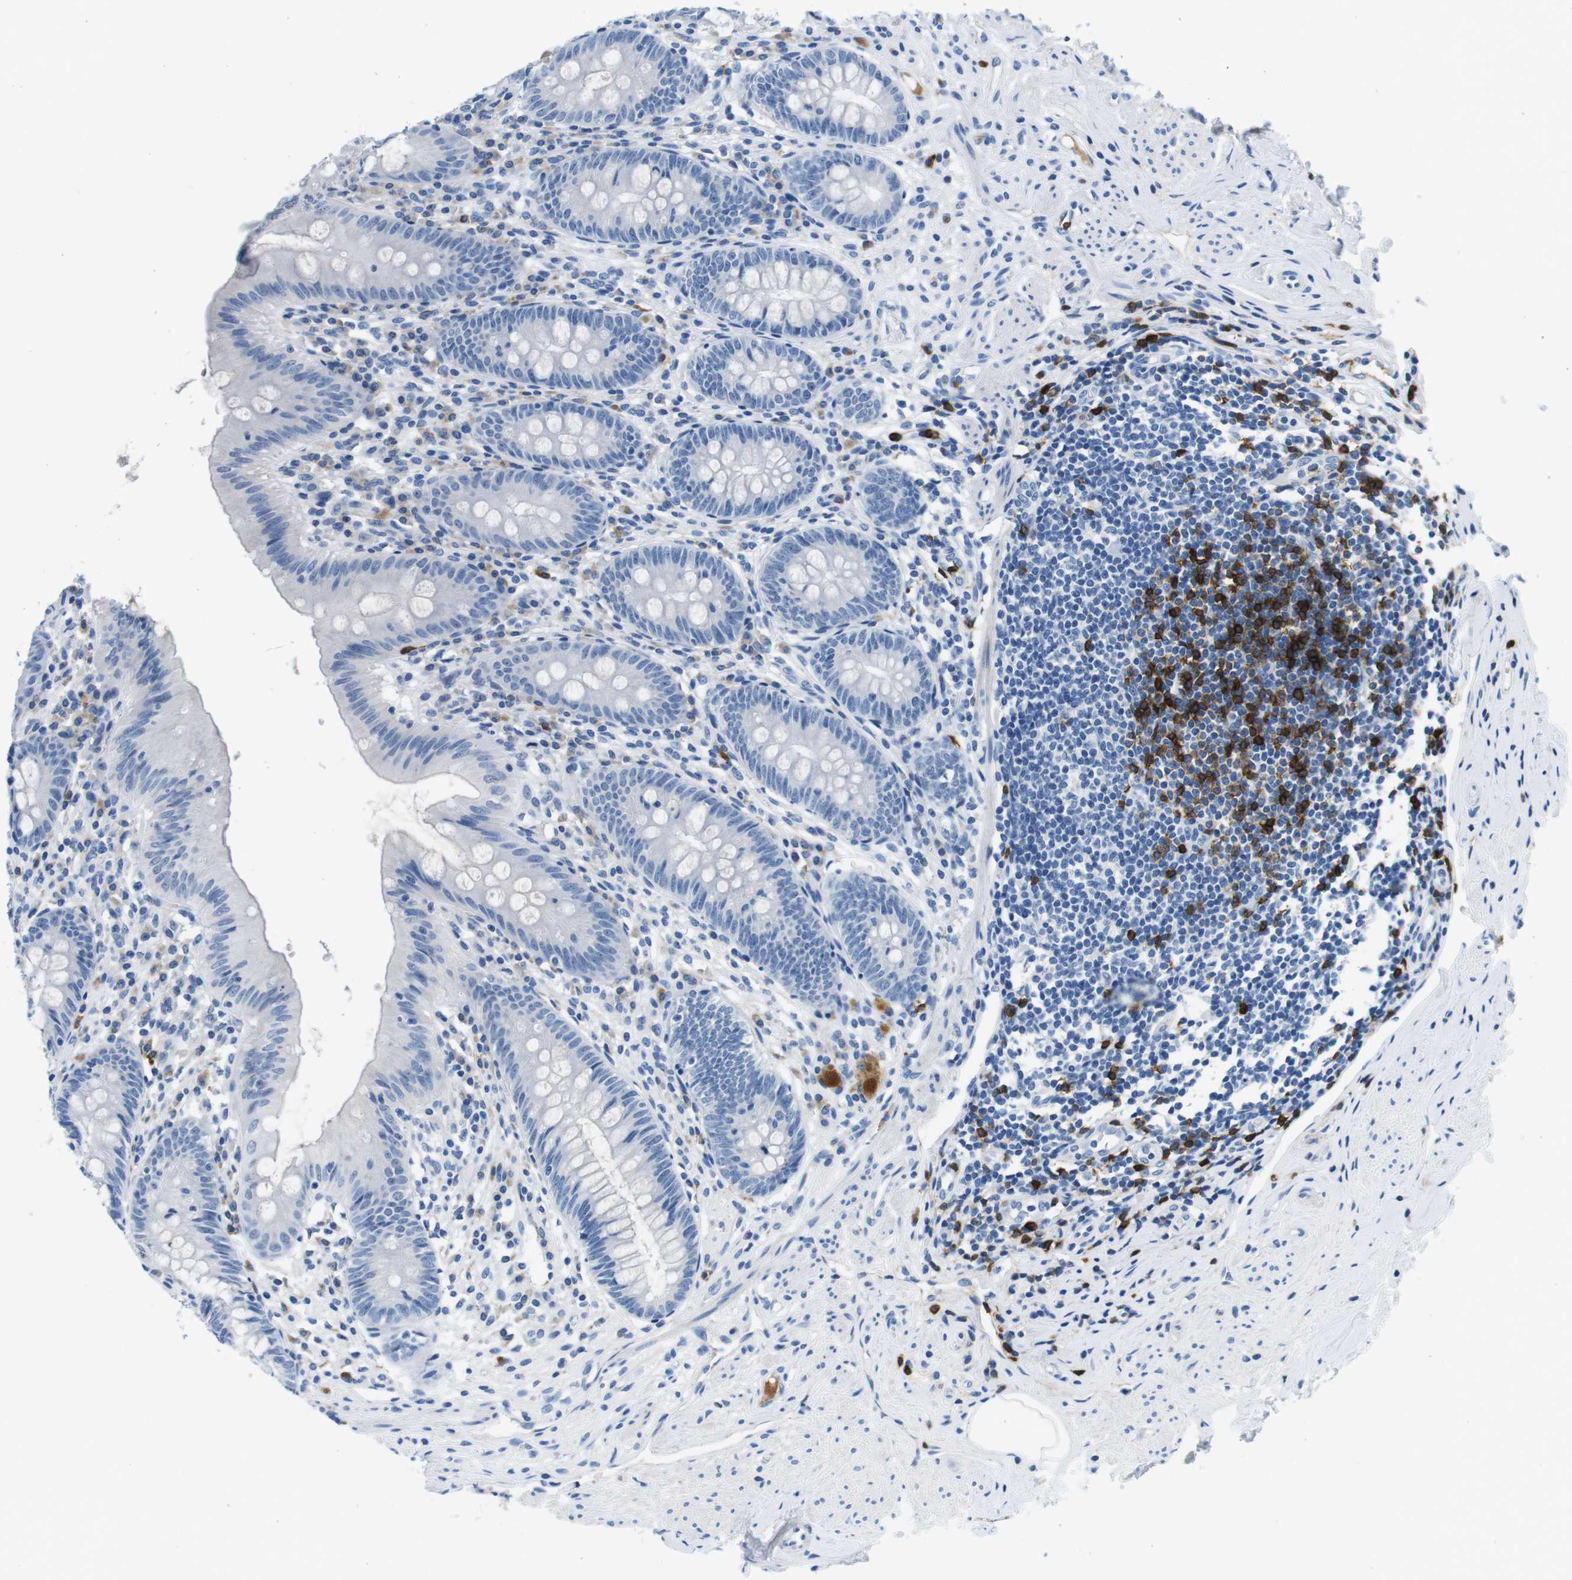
{"staining": {"intensity": "negative", "quantity": "none", "location": "none"}, "tissue": "appendix", "cell_type": "Glandular cells", "image_type": "normal", "snomed": [{"axis": "morphology", "description": "Normal tissue, NOS"}, {"axis": "topography", "description": "Appendix"}], "caption": "Immunohistochemistry (IHC) photomicrograph of benign appendix stained for a protein (brown), which demonstrates no positivity in glandular cells.", "gene": "IGHD", "patient": {"sex": "male", "age": 56}}